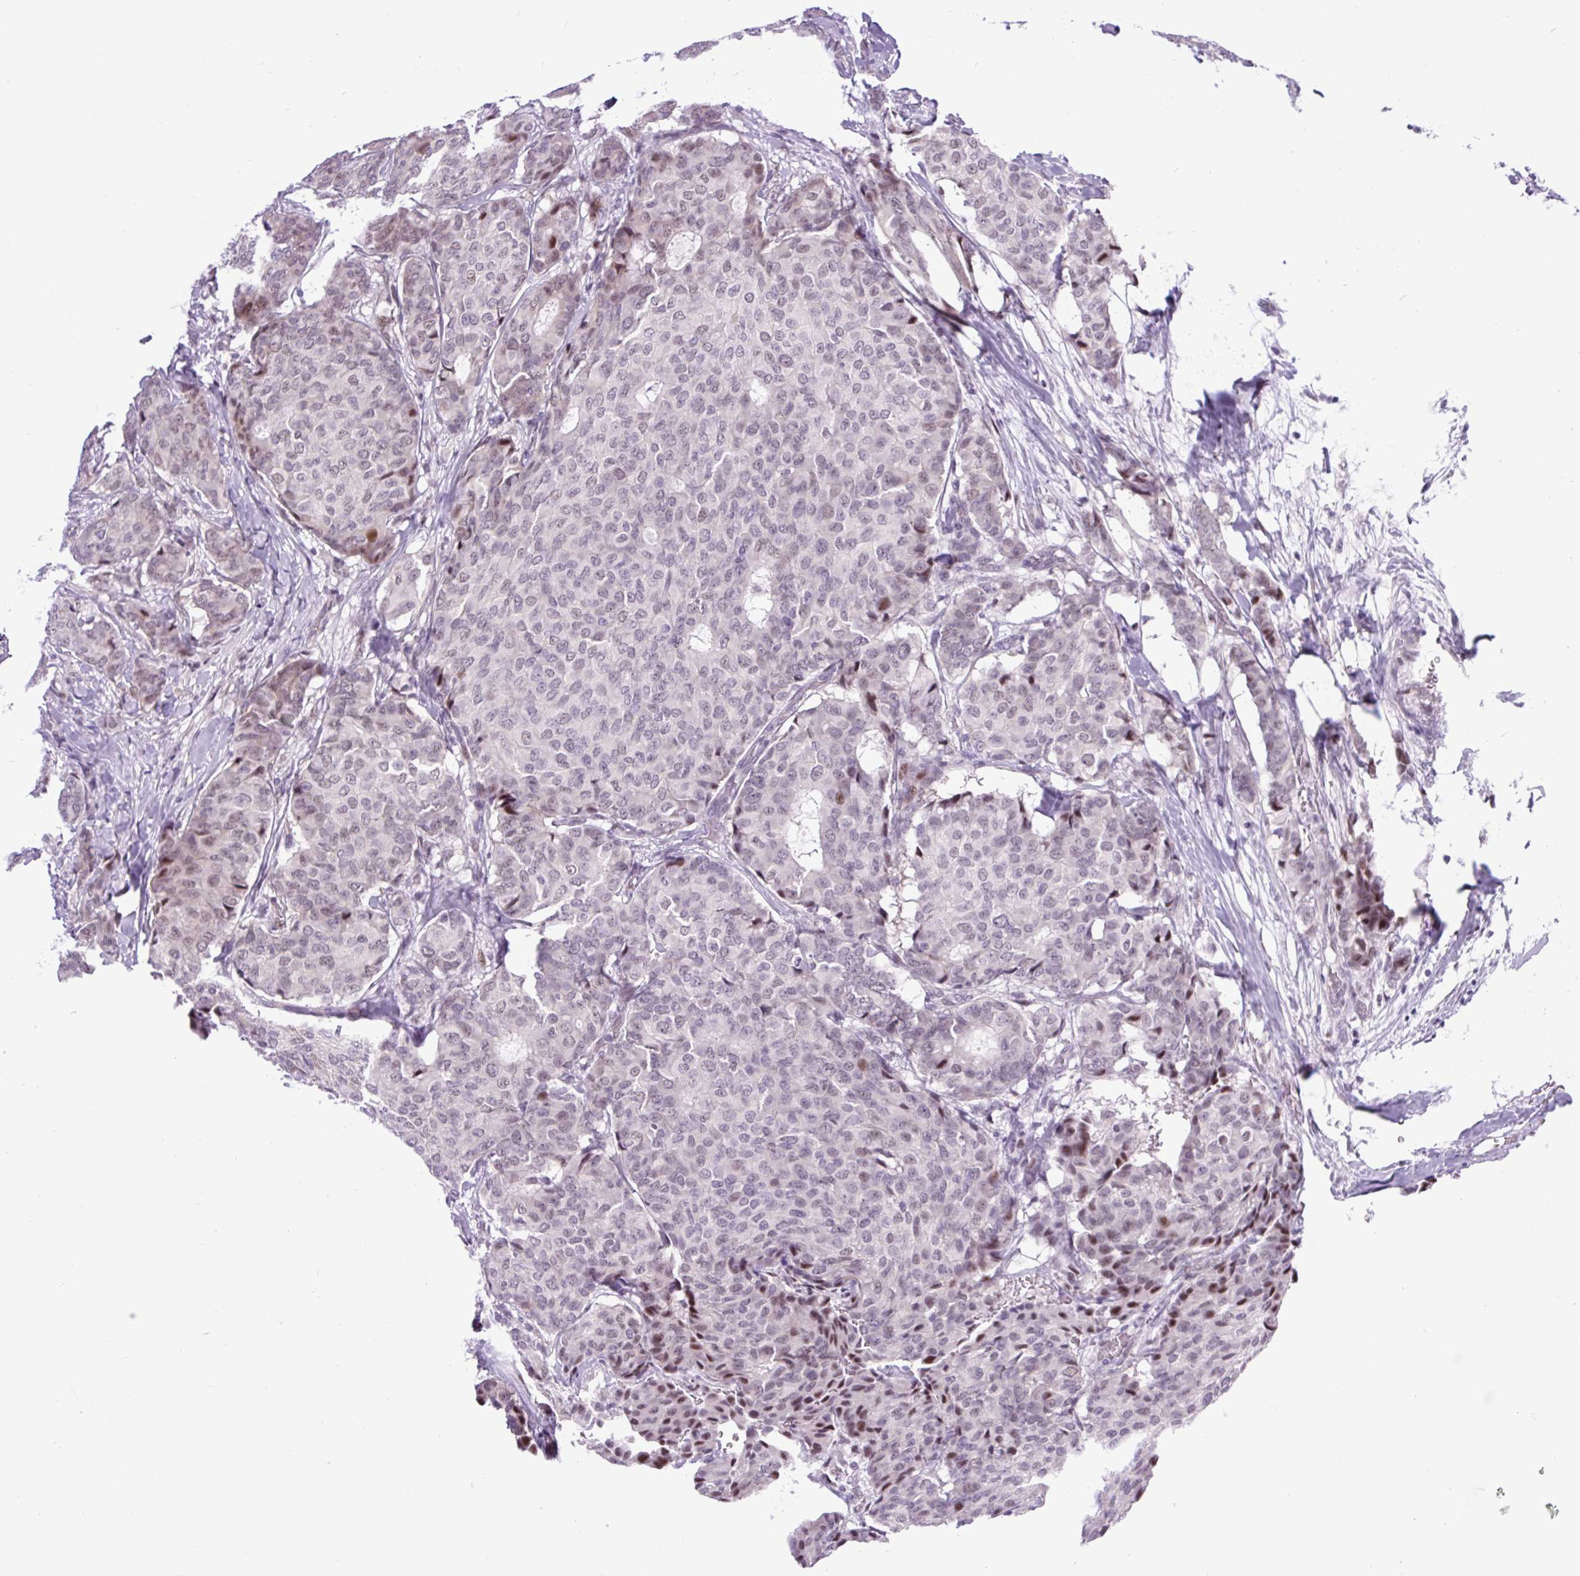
{"staining": {"intensity": "weak", "quantity": "25%-75%", "location": "nuclear"}, "tissue": "breast cancer", "cell_type": "Tumor cells", "image_type": "cancer", "snomed": [{"axis": "morphology", "description": "Duct carcinoma"}, {"axis": "topography", "description": "Breast"}], "caption": "Human breast invasive ductal carcinoma stained for a protein (brown) shows weak nuclear positive positivity in approximately 25%-75% of tumor cells.", "gene": "CLK2", "patient": {"sex": "female", "age": 75}}